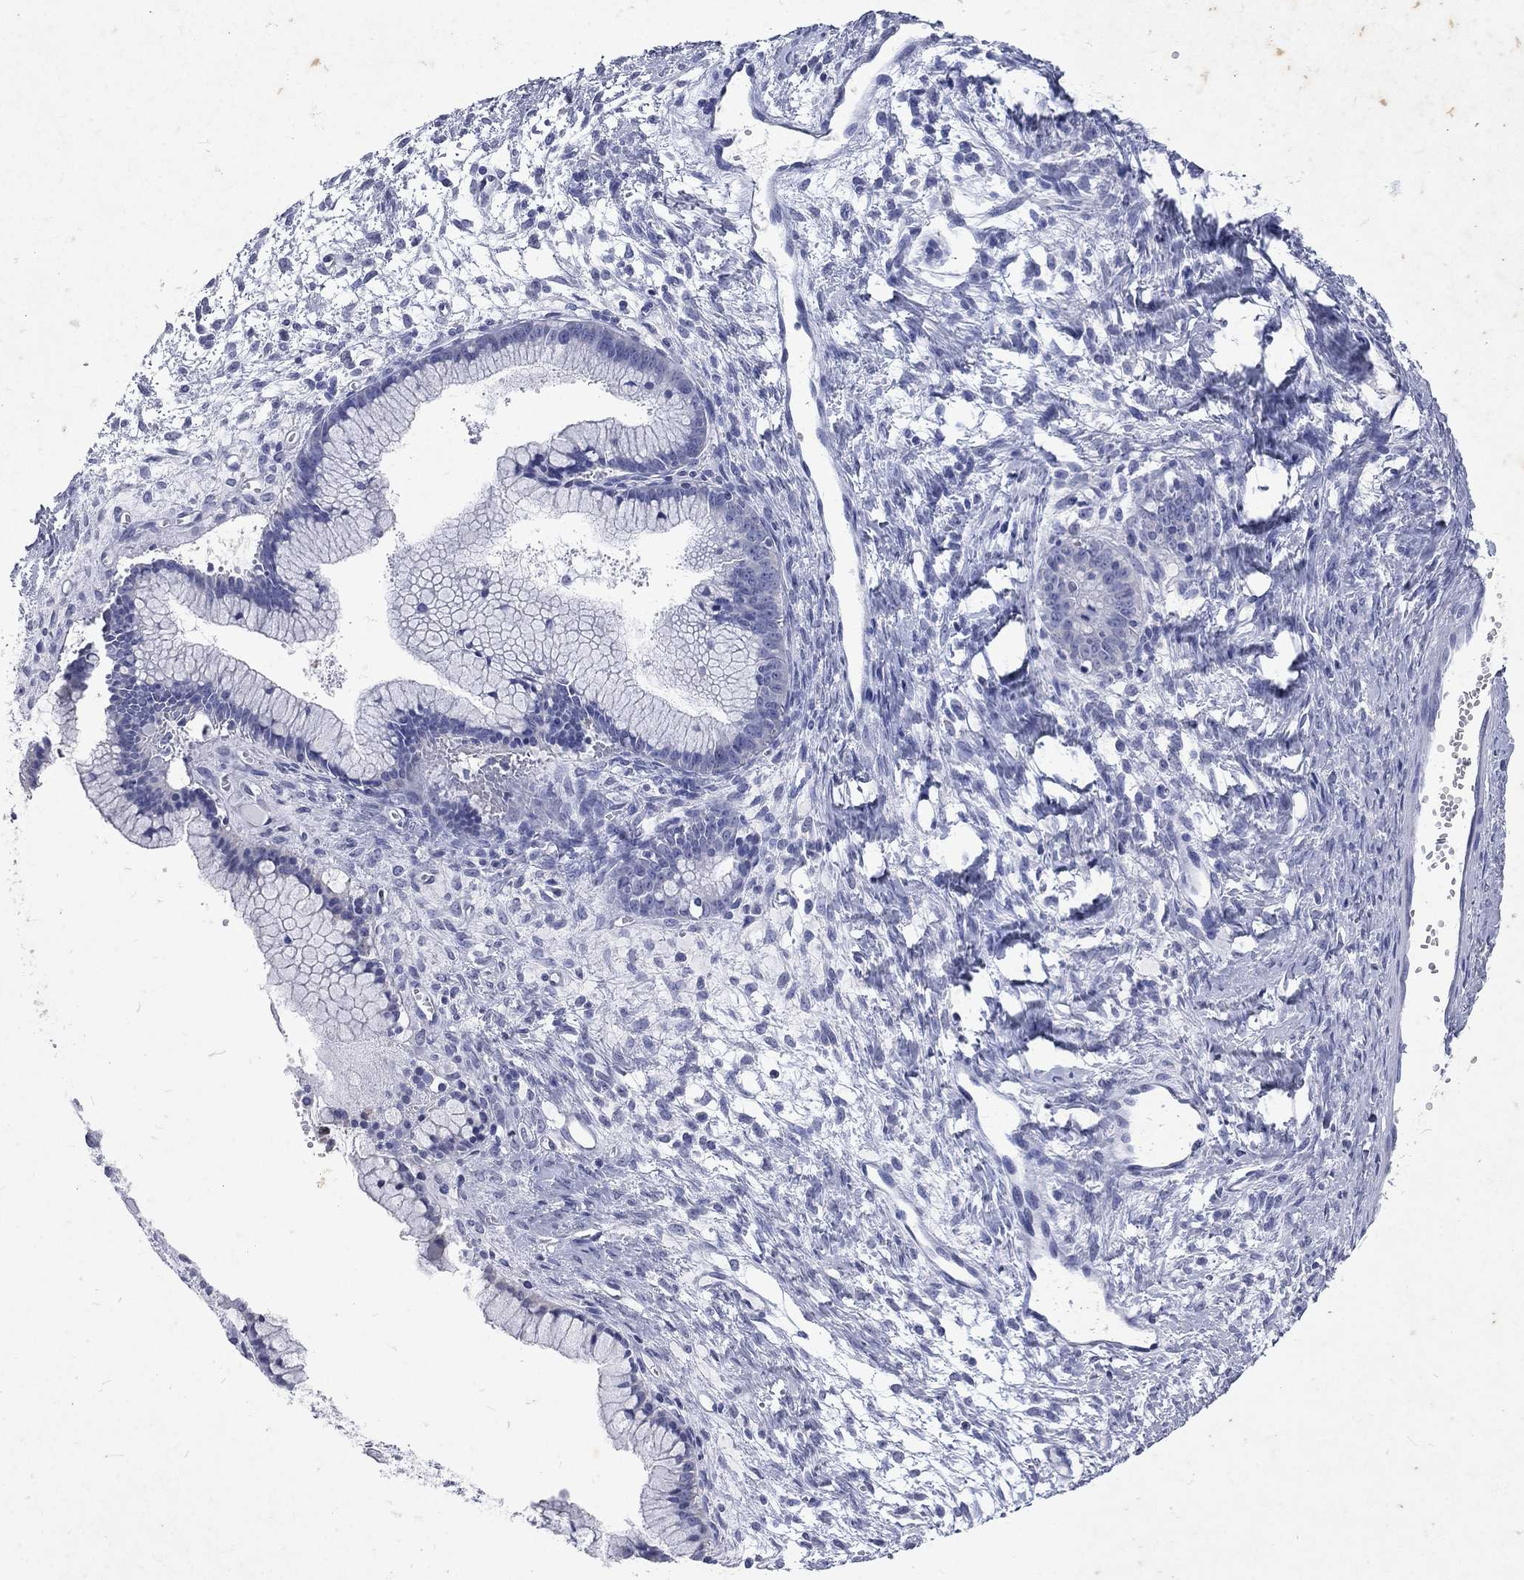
{"staining": {"intensity": "negative", "quantity": "none", "location": "none"}, "tissue": "ovarian cancer", "cell_type": "Tumor cells", "image_type": "cancer", "snomed": [{"axis": "morphology", "description": "Cystadenocarcinoma, mucinous, NOS"}, {"axis": "topography", "description": "Ovary"}], "caption": "There is no significant expression in tumor cells of mucinous cystadenocarcinoma (ovarian). (DAB (3,3'-diaminobenzidine) IHC with hematoxylin counter stain).", "gene": "SLC34A2", "patient": {"sex": "female", "age": 41}}